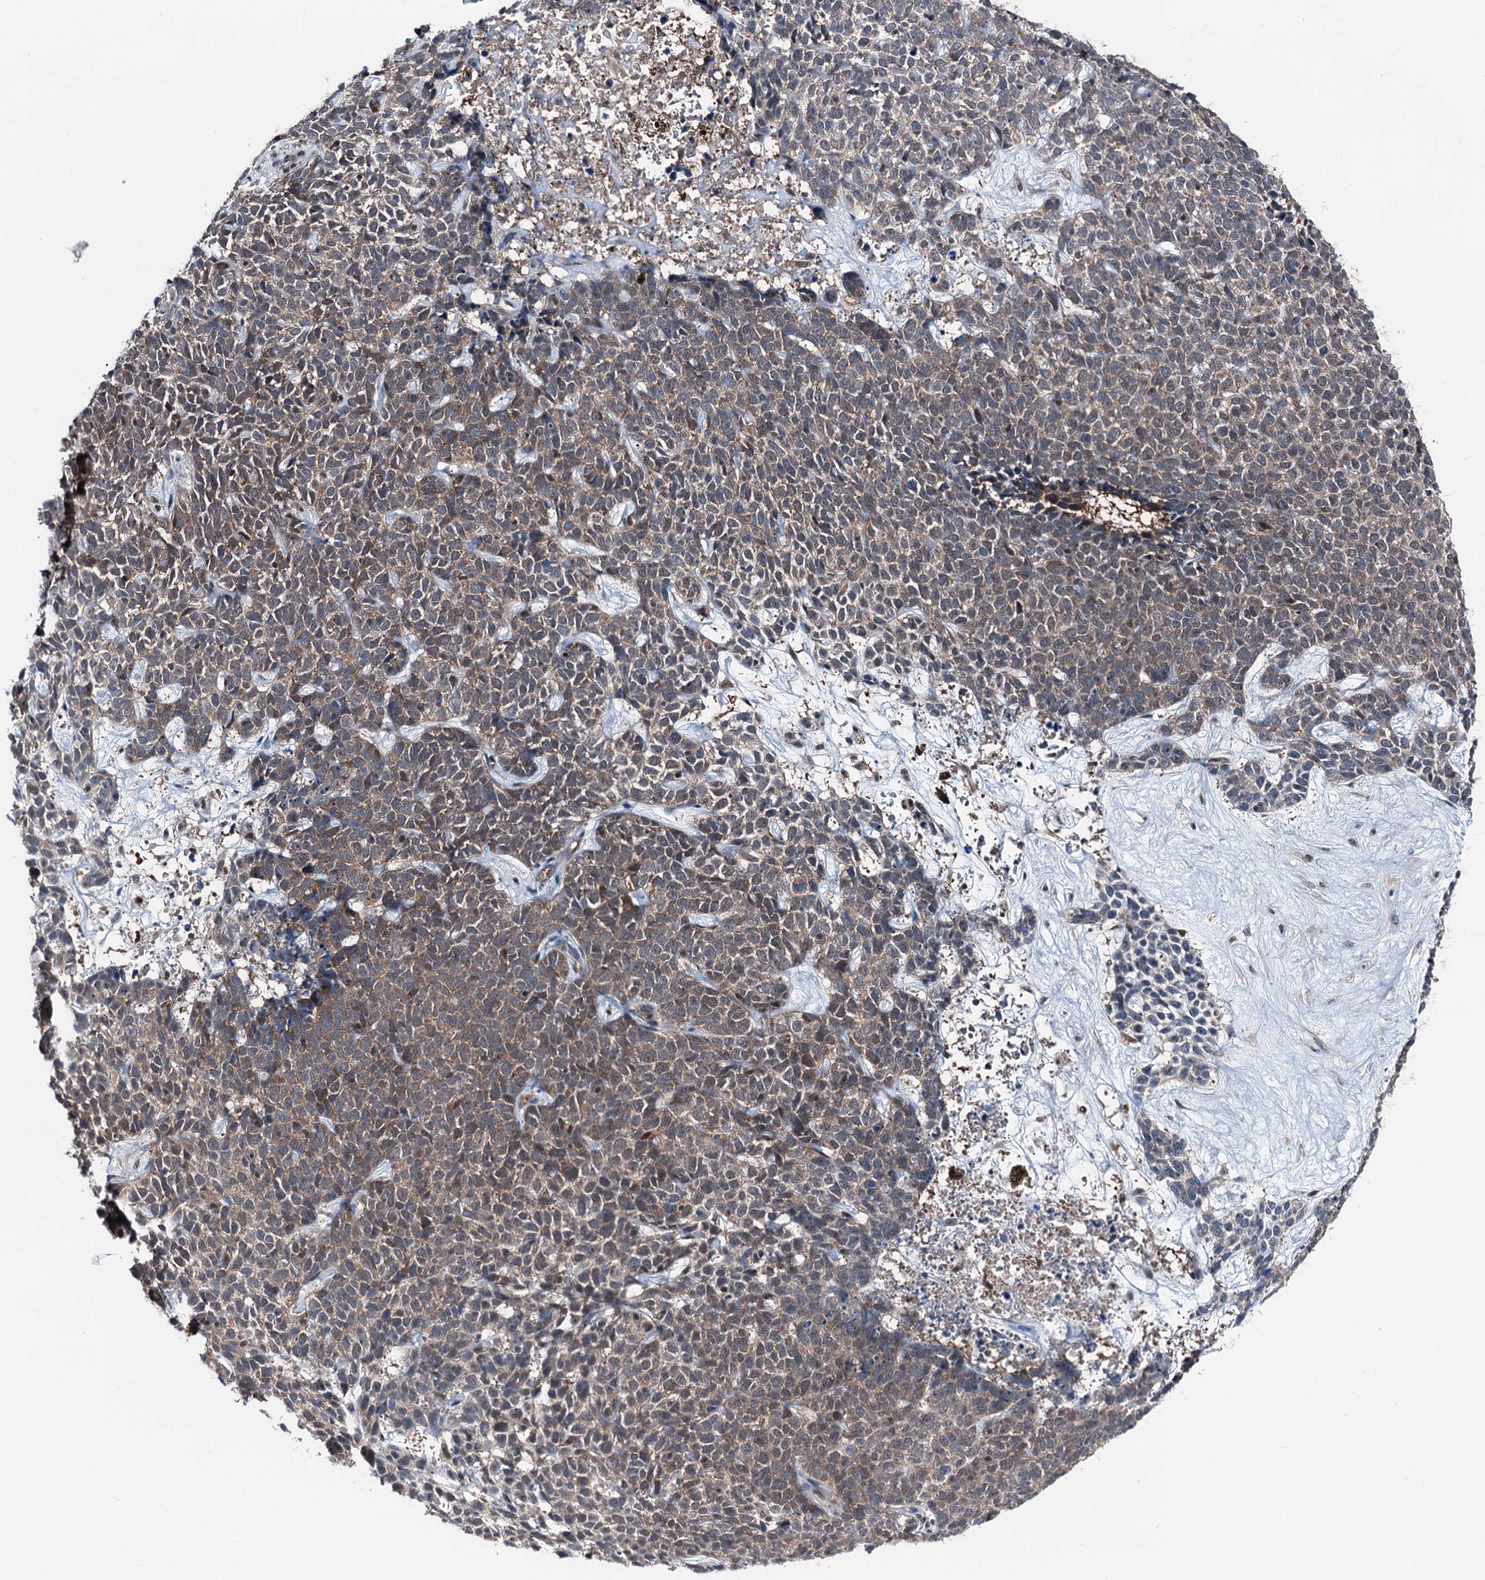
{"staining": {"intensity": "moderate", "quantity": ">75%", "location": "cytoplasmic/membranous"}, "tissue": "skin cancer", "cell_type": "Tumor cells", "image_type": "cancer", "snomed": [{"axis": "morphology", "description": "Basal cell carcinoma"}, {"axis": "topography", "description": "Skin"}], "caption": "Protein expression analysis of basal cell carcinoma (skin) shows moderate cytoplasmic/membranous positivity in approximately >75% of tumor cells.", "gene": "PSMD13", "patient": {"sex": "female", "age": 84}}